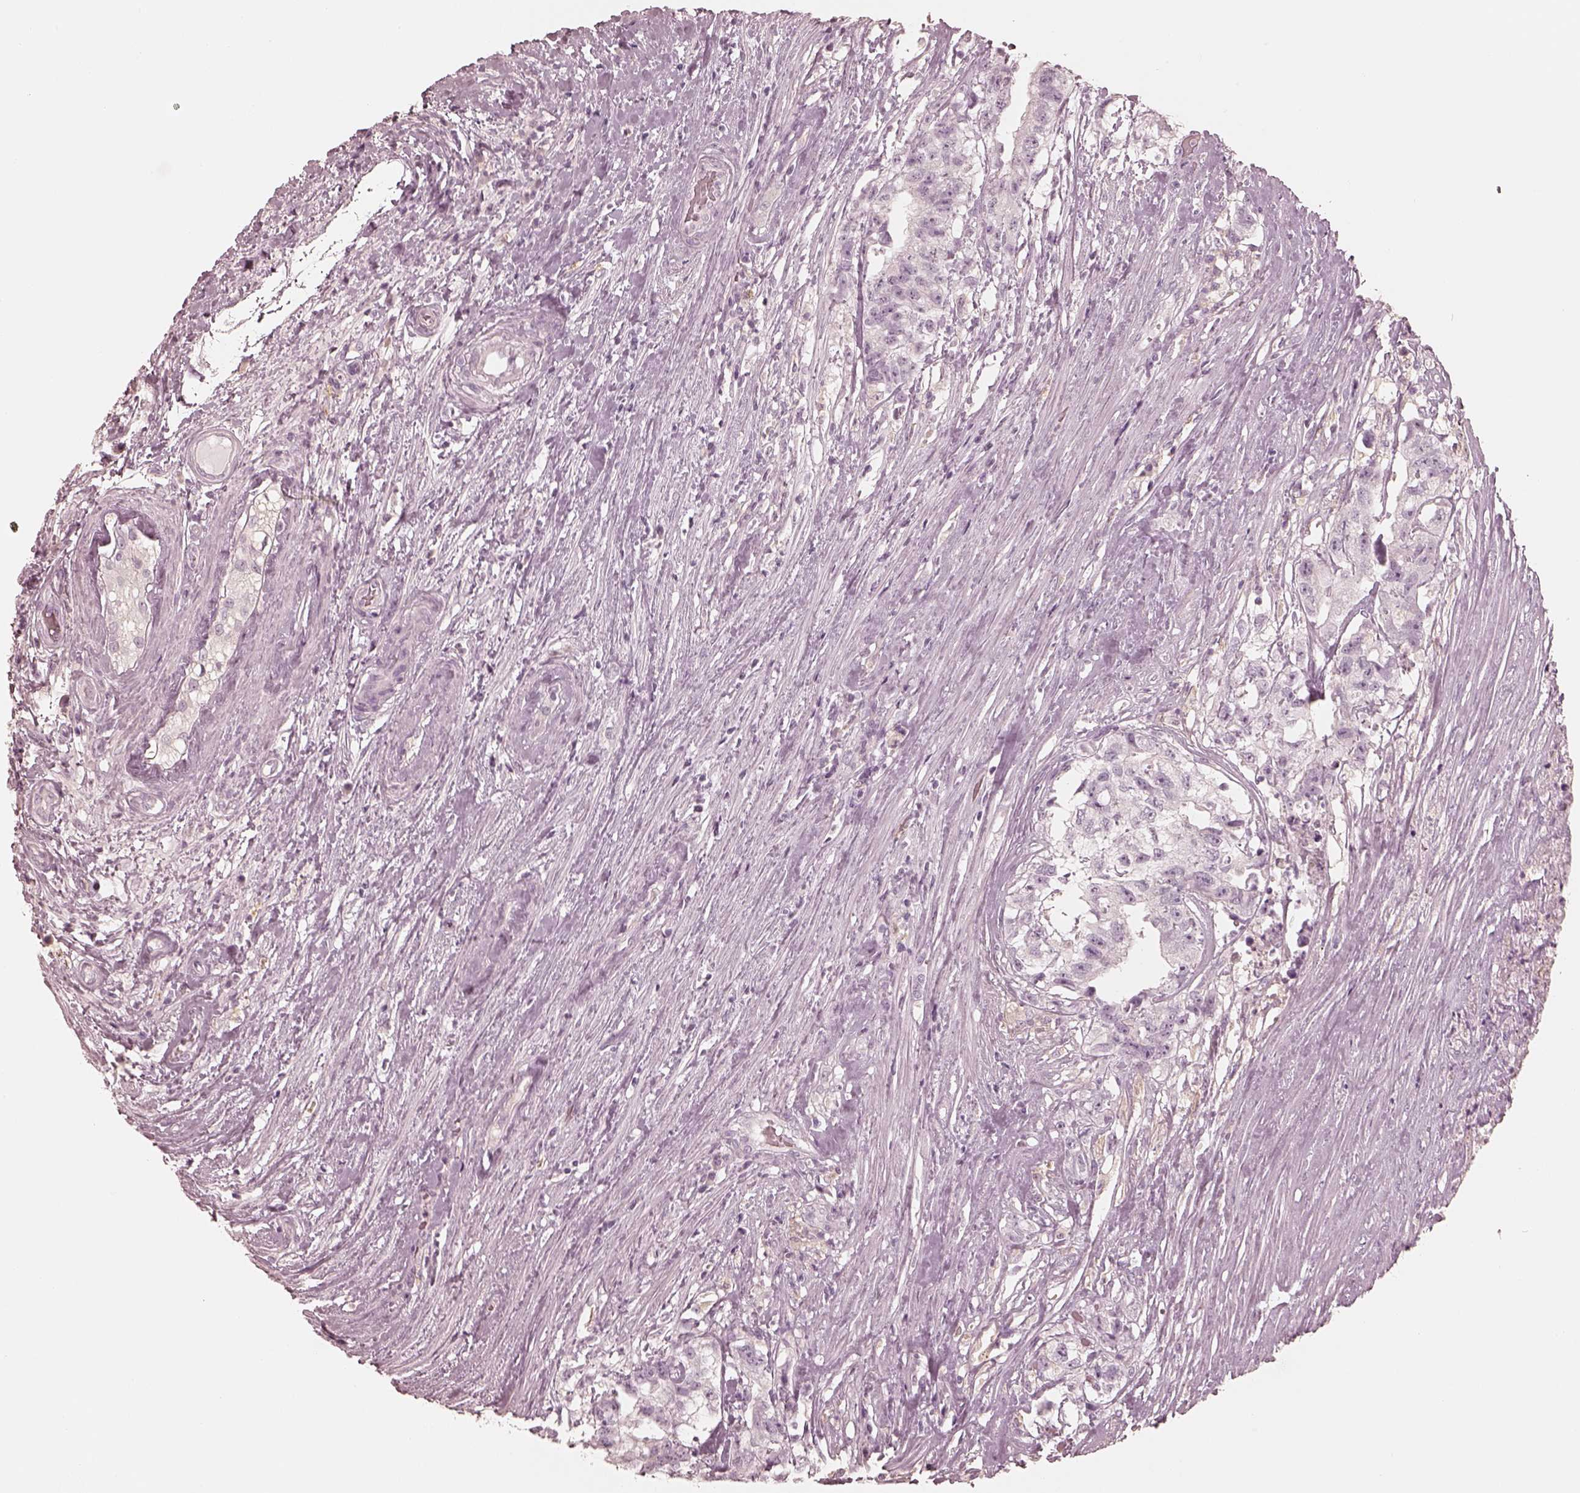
{"staining": {"intensity": "negative", "quantity": "none", "location": "none"}, "tissue": "testis cancer", "cell_type": "Tumor cells", "image_type": "cancer", "snomed": [{"axis": "morphology", "description": "Seminoma, NOS"}, {"axis": "morphology", "description": "Carcinoma, Embryonal, NOS"}, {"axis": "topography", "description": "Testis"}], "caption": "Human testis cancer stained for a protein using IHC demonstrates no expression in tumor cells.", "gene": "CALR3", "patient": {"sex": "male", "age": 41}}